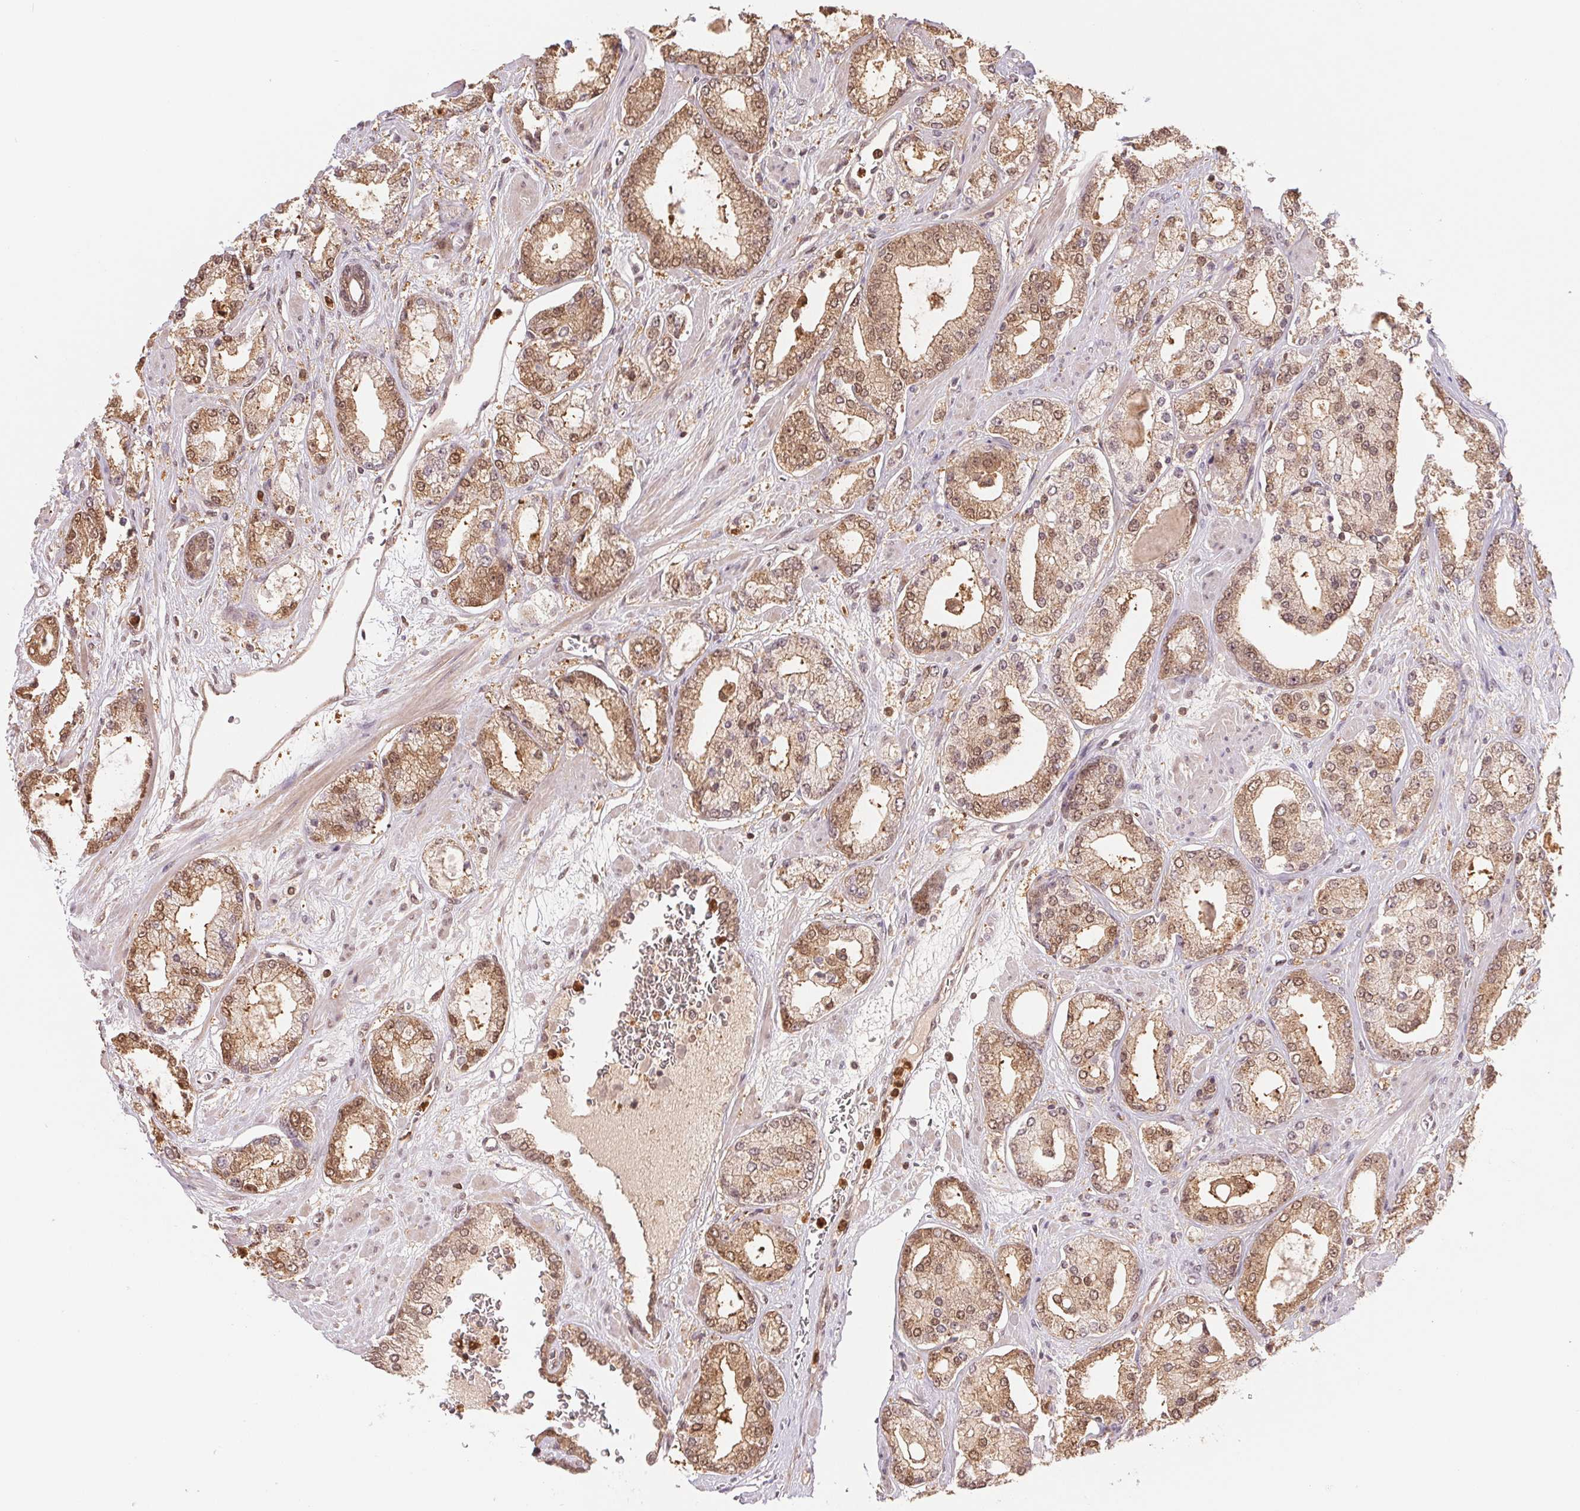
{"staining": {"intensity": "moderate", "quantity": ">75%", "location": "cytoplasmic/membranous,nuclear"}, "tissue": "prostate cancer", "cell_type": "Tumor cells", "image_type": "cancer", "snomed": [{"axis": "morphology", "description": "Adenocarcinoma, High grade"}, {"axis": "topography", "description": "Prostate"}], "caption": "Tumor cells display medium levels of moderate cytoplasmic/membranous and nuclear expression in about >75% of cells in high-grade adenocarcinoma (prostate).", "gene": "CDC123", "patient": {"sex": "male", "age": 64}}